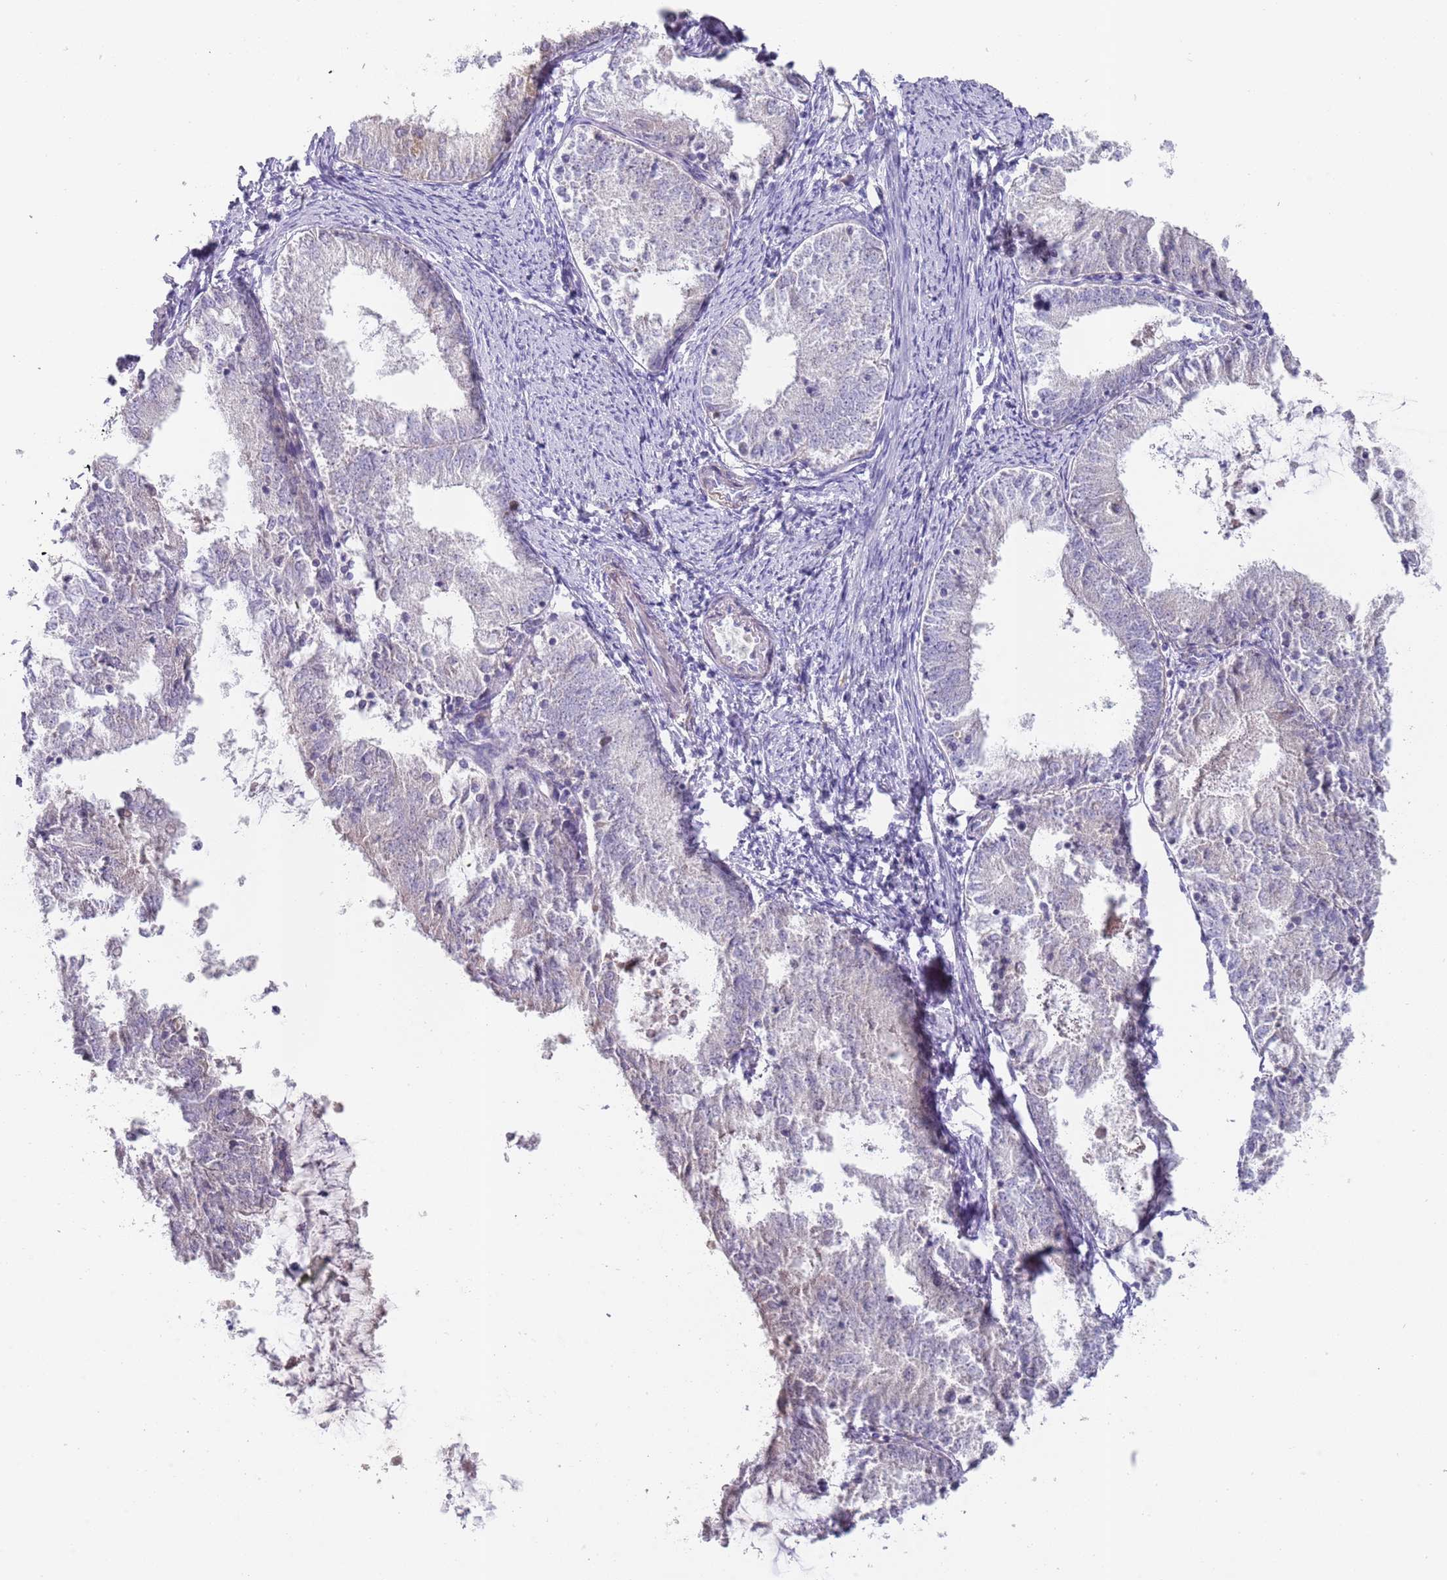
{"staining": {"intensity": "negative", "quantity": "none", "location": "none"}, "tissue": "endometrial cancer", "cell_type": "Tumor cells", "image_type": "cancer", "snomed": [{"axis": "morphology", "description": "Adenocarcinoma, NOS"}, {"axis": "topography", "description": "Endometrium"}], "caption": "Immunohistochemical staining of endometrial cancer shows no significant positivity in tumor cells.", "gene": "PRAC1", "patient": {"sex": "female", "age": 57}}